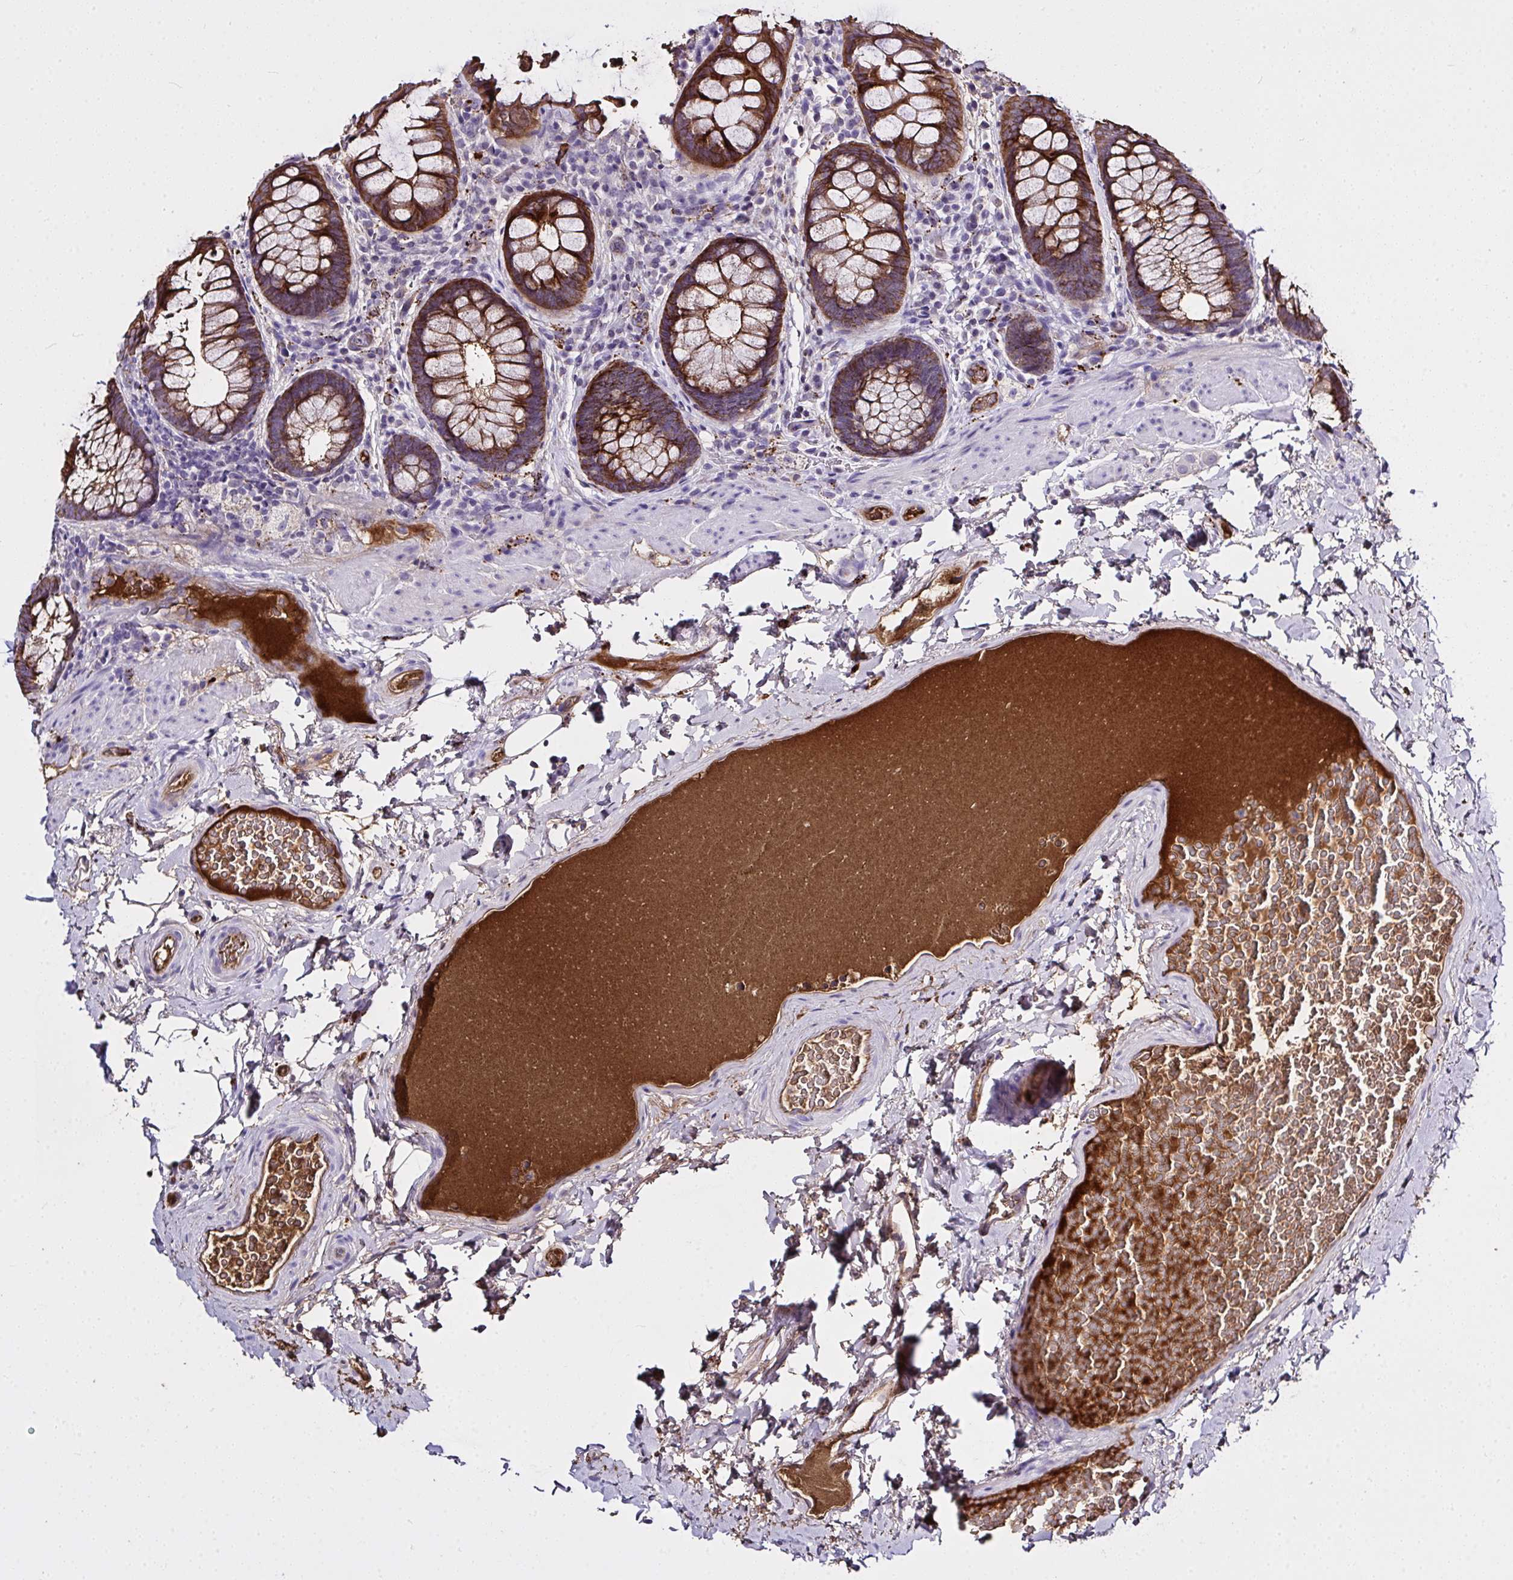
{"staining": {"intensity": "strong", "quantity": ">75%", "location": "cytoplasmic/membranous"}, "tissue": "rectum", "cell_type": "Glandular cells", "image_type": "normal", "snomed": [{"axis": "morphology", "description": "Normal tissue, NOS"}, {"axis": "topography", "description": "Rectum"}], "caption": "Immunohistochemical staining of unremarkable rectum shows high levels of strong cytoplasmic/membranous staining in about >75% of glandular cells. The staining is performed using DAB (3,3'-diaminobenzidine) brown chromogen to label protein expression. The nuclei are counter-stained blue using hematoxylin.", "gene": "ZNF813", "patient": {"sex": "female", "age": 69}}